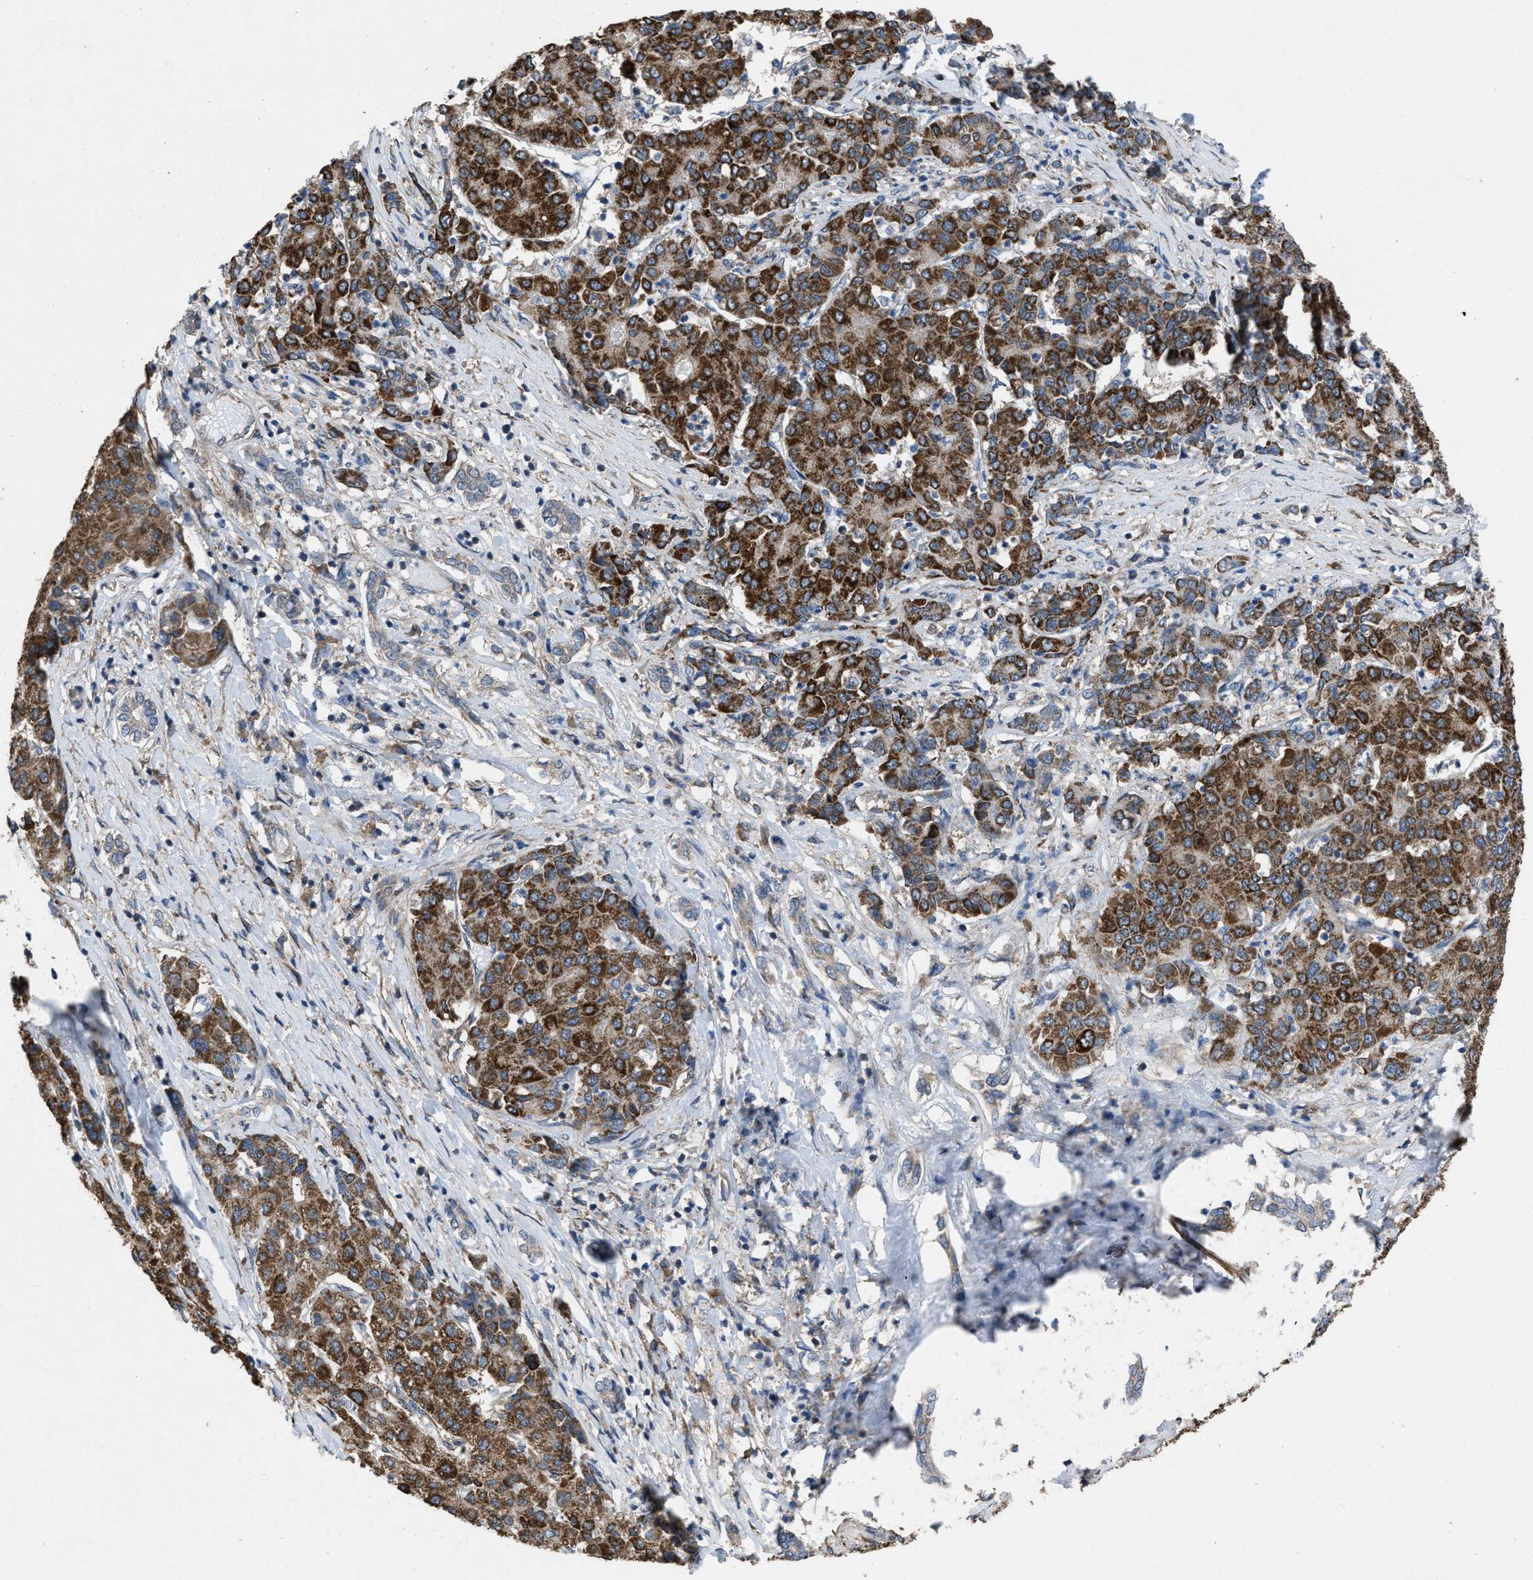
{"staining": {"intensity": "strong", "quantity": ">75%", "location": "cytoplasmic/membranous"}, "tissue": "liver cancer", "cell_type": "Tumor cells", "image_type": "cancer", "snomed": [{"axis": "morphology", "description": "Carcinoma, Hepatocellular, NOS"}, {"axis": "topography", "description": "Liver"}], "caption": "Immunohistochemical staining of liver hepatocellular carcinoma exhibits strong cytoplasmic/membranous protein expression in approximately >75% of tumor cells.", "gene": "ARL6", "patient": {"sex": "male", "age": 65}}